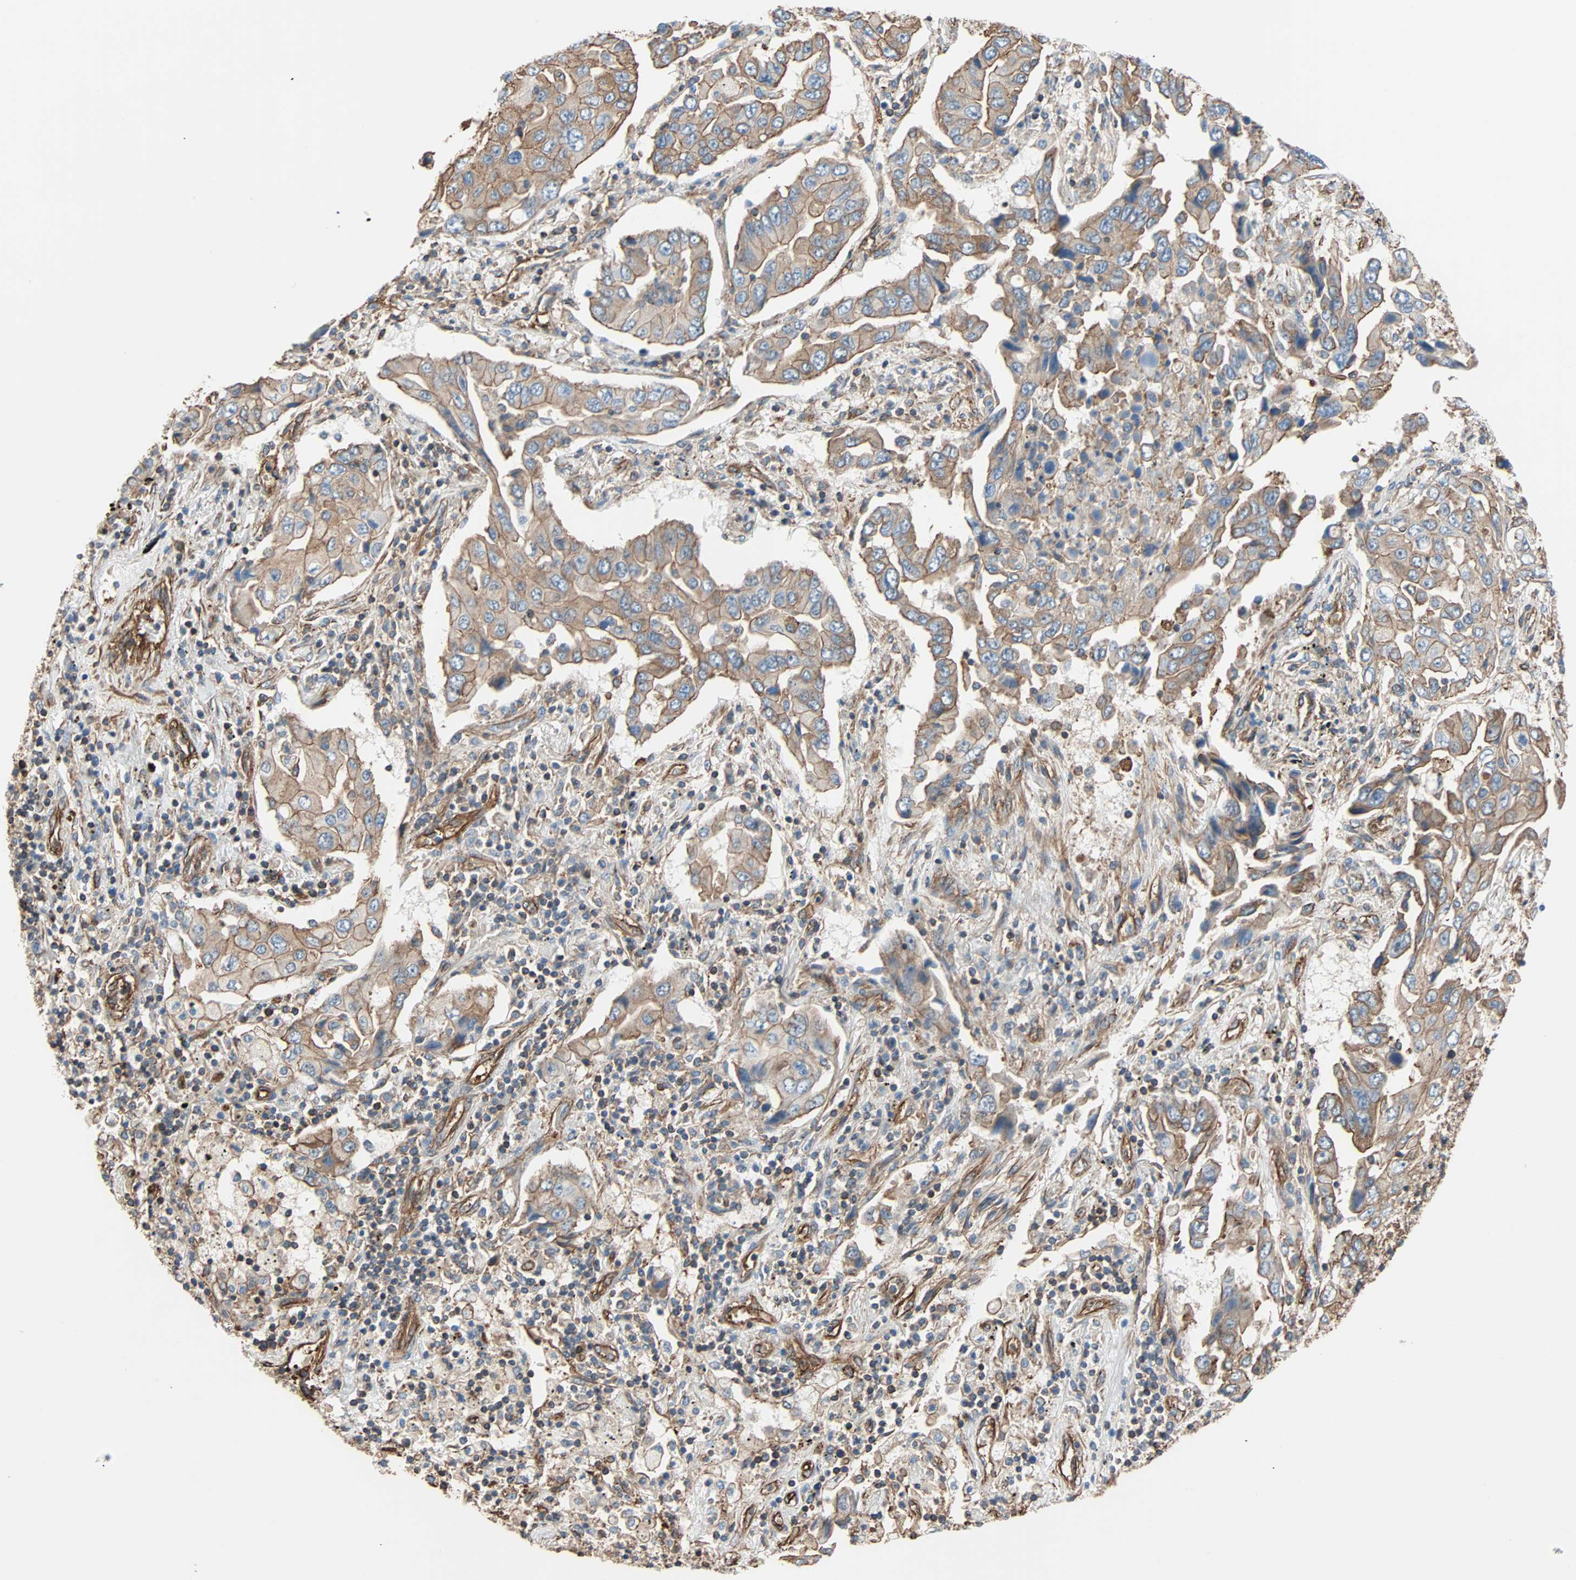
{"staining": {"intensity": "moderate", "quantity": ">75%", "location": "cytoplasmic/membranous"}, "tissue": "lung cancer", "cell_type": "Tumor cells", "image_type": "cancer", "snomed": [{"axis": "morphology", "description": "Adenocarcinoma, NOS"}, {"axis": "topography", "description": "Lung"}], "caption": "A histopathology image of adenocarcinoma (lung) stained for a protein exhibits moderate cytoplasmic/membranous brown staining in tumor cells.", "gene": "GALNT10", "patient": {"sex": "female", "age": 65}}